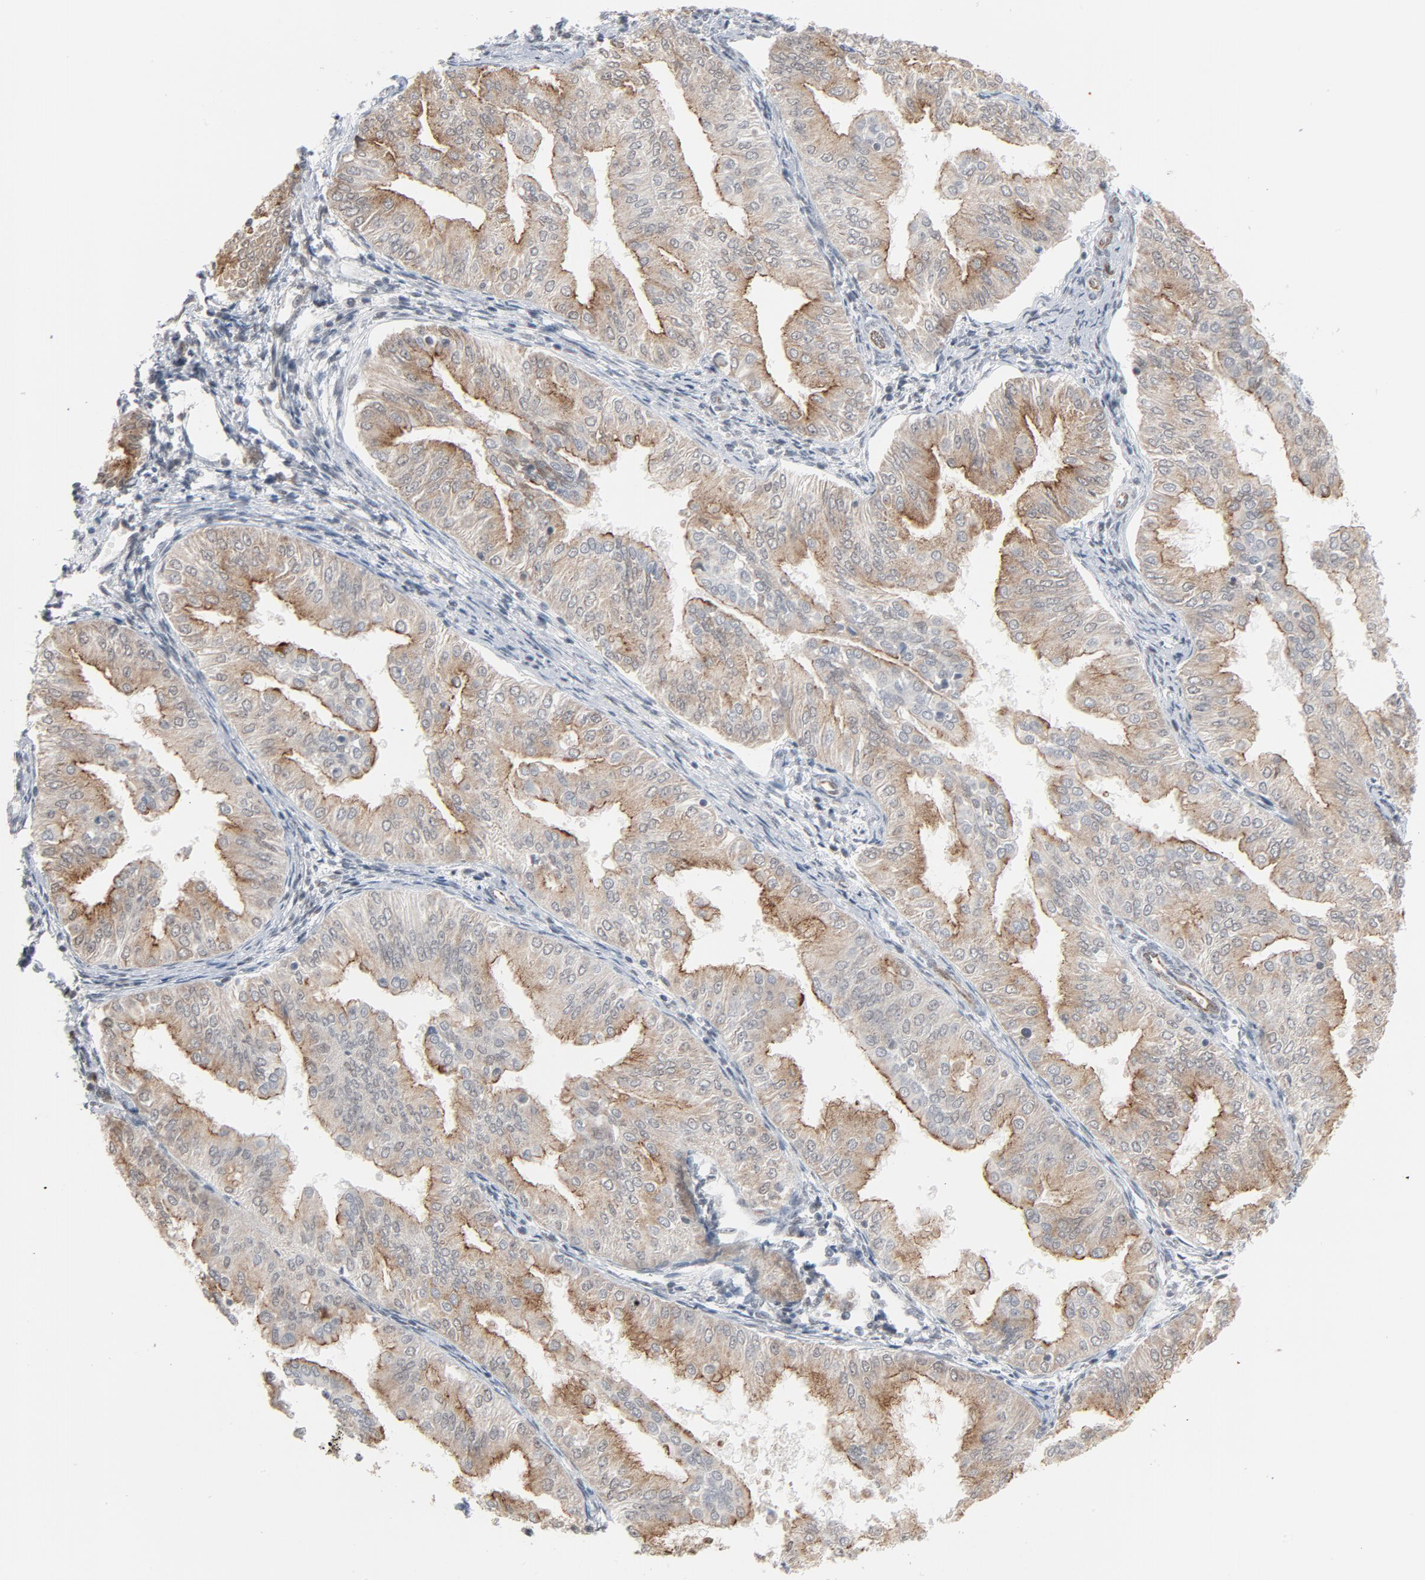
{"staining": {"intensity": "moderate", "quantity": ">75%", "location": "cytoplasmic/membranous"}, "tissue": "endometrial cancer", "cell_type": "Tumor cells", "image_type": "cancer", "snomed": [{"axis": "morphology", "description": "Adenocarcinoma, NOS"}, {"axis": "topography", "description": "Endometrium"}], "caption": "A brown stain shows moderate cytoplasmic/membranous staining of a protein in adenocarcinoma (endometrial) tumor cells.", "gene": "ITPR3", "patient": {"sex": "female", "age": 53}}